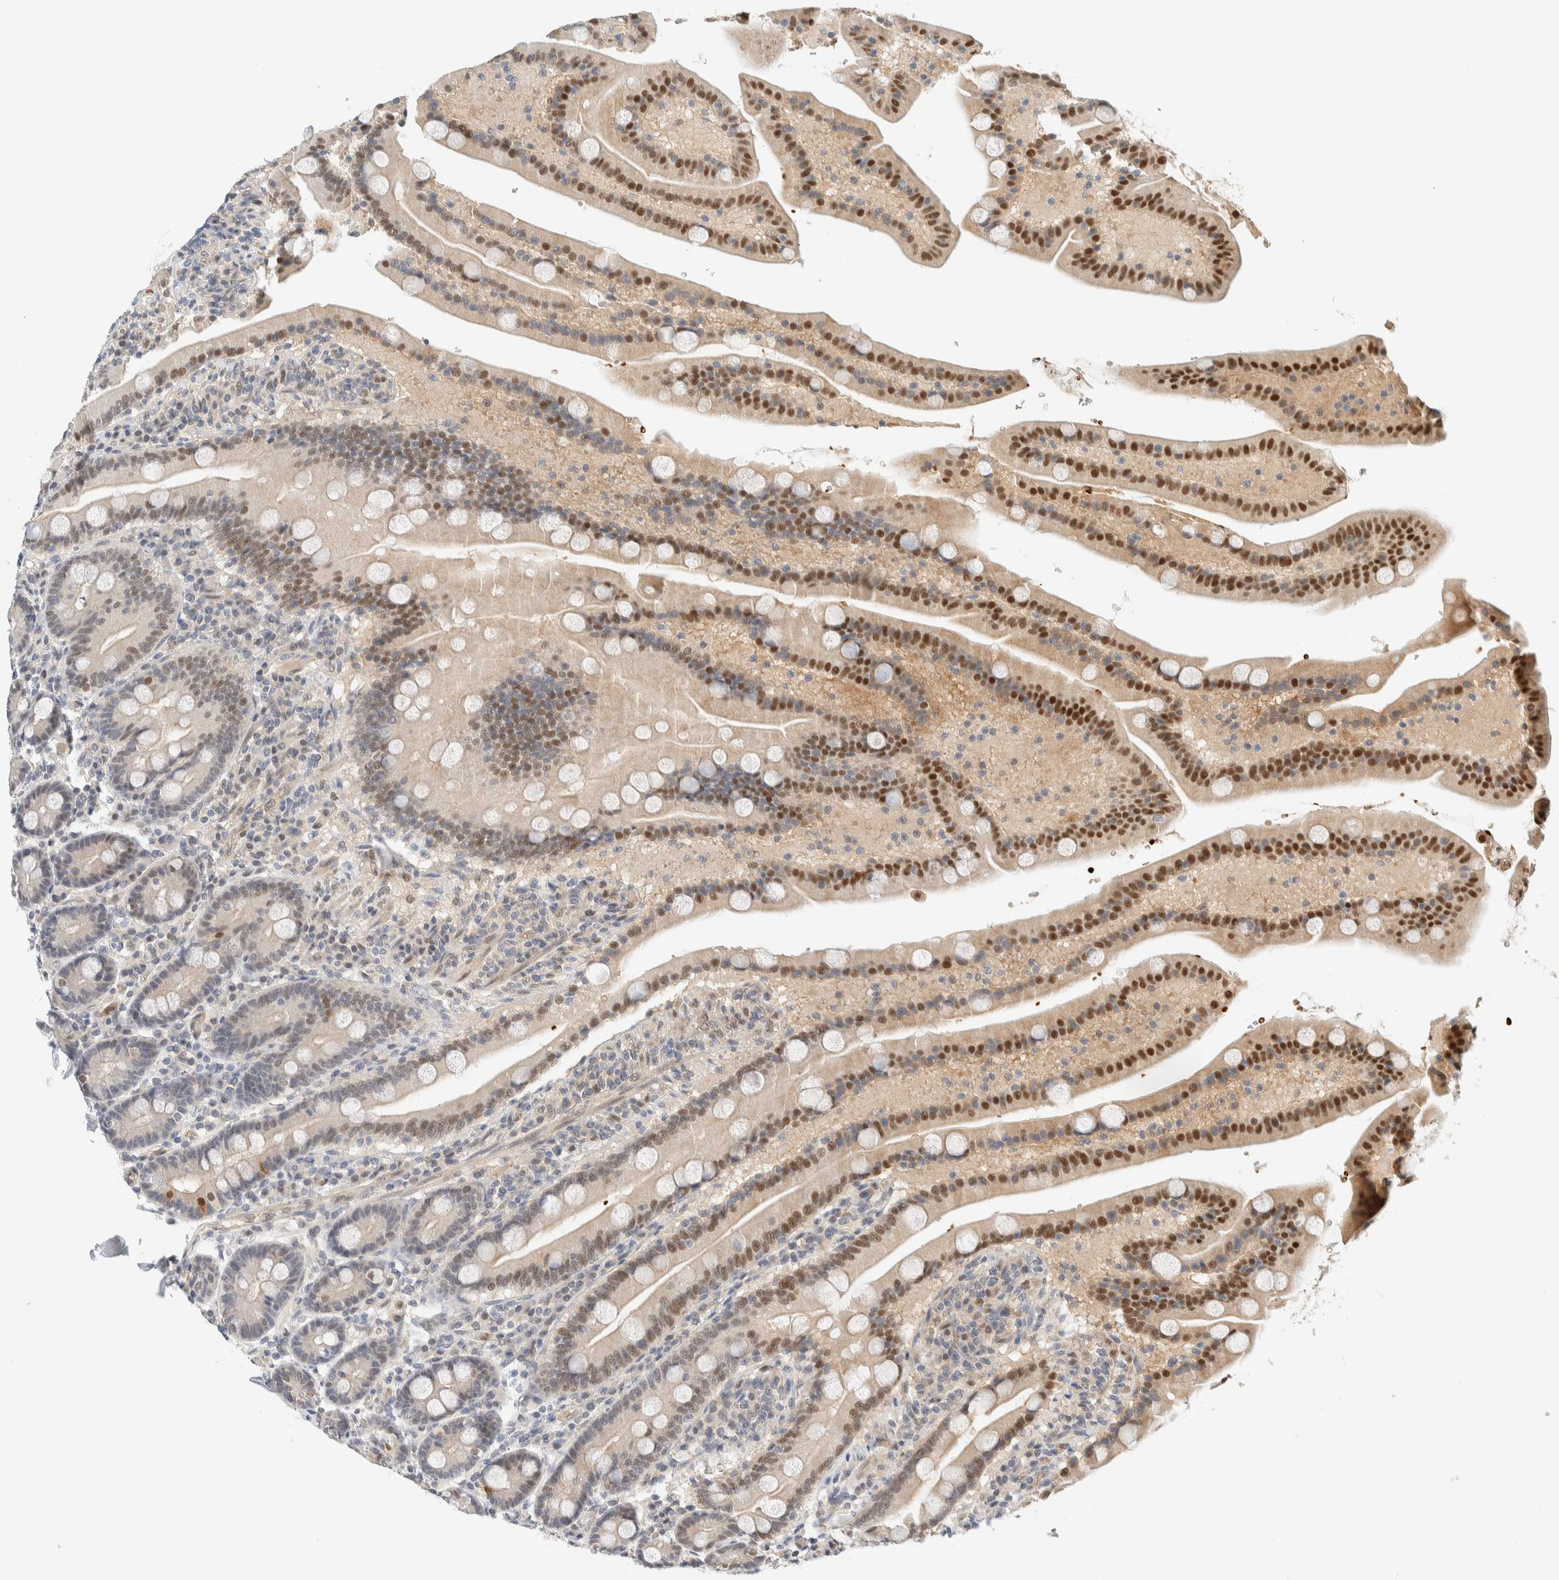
{"staining": {"intensity": "moderate", "quantity": ">75%", "location": "nuclear"}, "tissue": "duodenum", "cell_type": "Glandular cells", "image_type": "normal", "snomed": [{"axis": "morphology", "description": "Normal tissue, NOS"}, {"axis": "topography", "description": "Duodenum"}], "caption": "Glandular cells reveal medium levels of moderate nuclear positivity in about >75% of cells in normal duodenum. The staining was performed using DAB (3,3'-diaminobenzidine) to visualize the protein expression in brown, while the nuclei were stained in blue with hematoxylin (Magnification: 20x).", "gene": "TSTD2", "patient": {"sex": "male", "age": 54}}